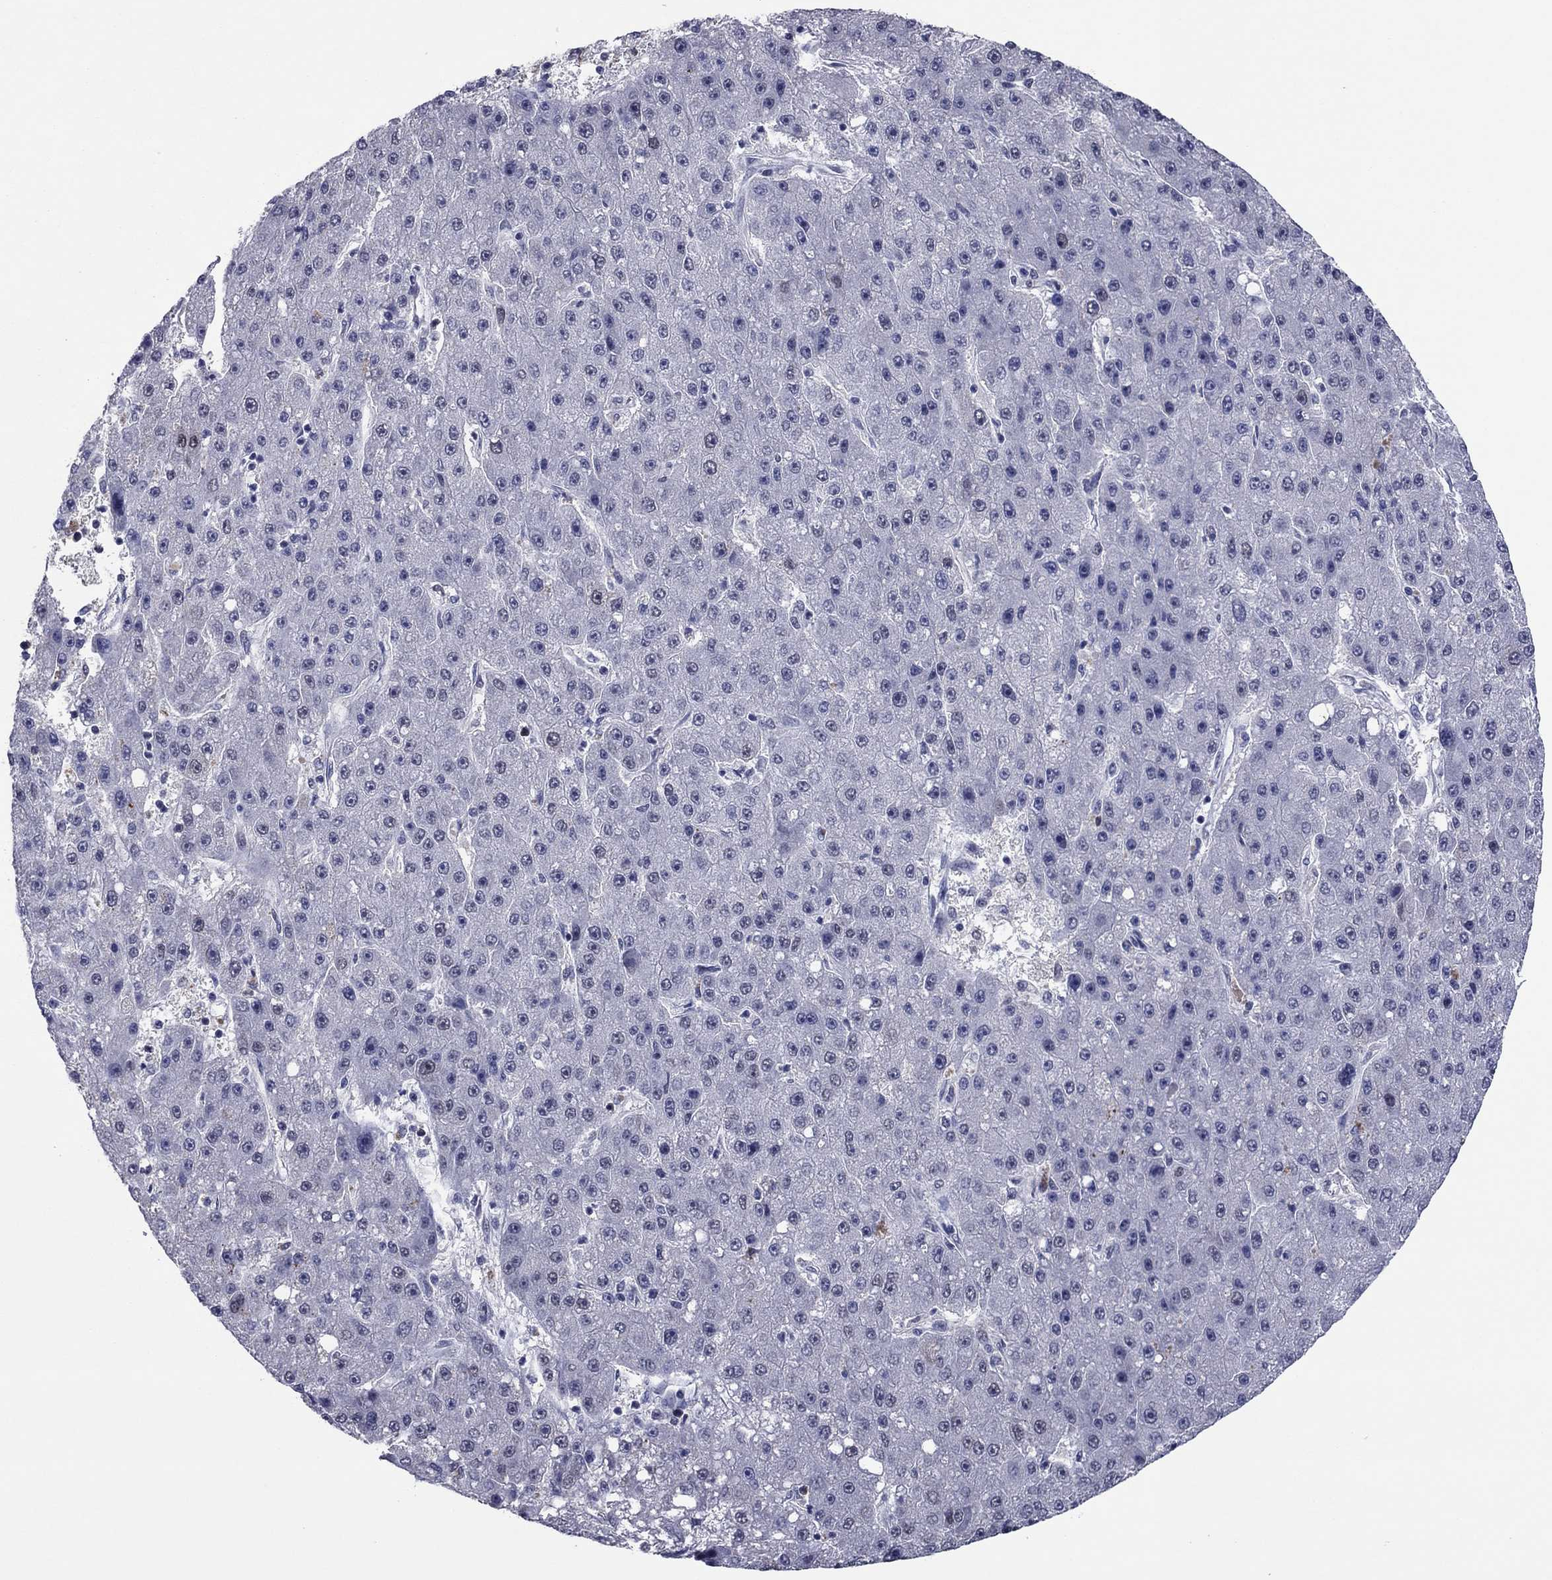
{"staining": {"intensity": "negative", "quantity": "none", "location": "none"}, "tissue": "liver cancer", "cell_type": "Tumor cells", "image_type": "cancer", "snomed": [{"axis": "morphology", "description": "Carcinoma, Hepatocellular, NOS"}, {"axis": "topography", "description": "Liver"}], "caption": "Immunohistochemical staining of human liver cancer (hepatocellular carcinoma) shows no significant positivity in tumor cells.", "gene": "TYMS", "patient": {"sex": "male", "age": 67}}